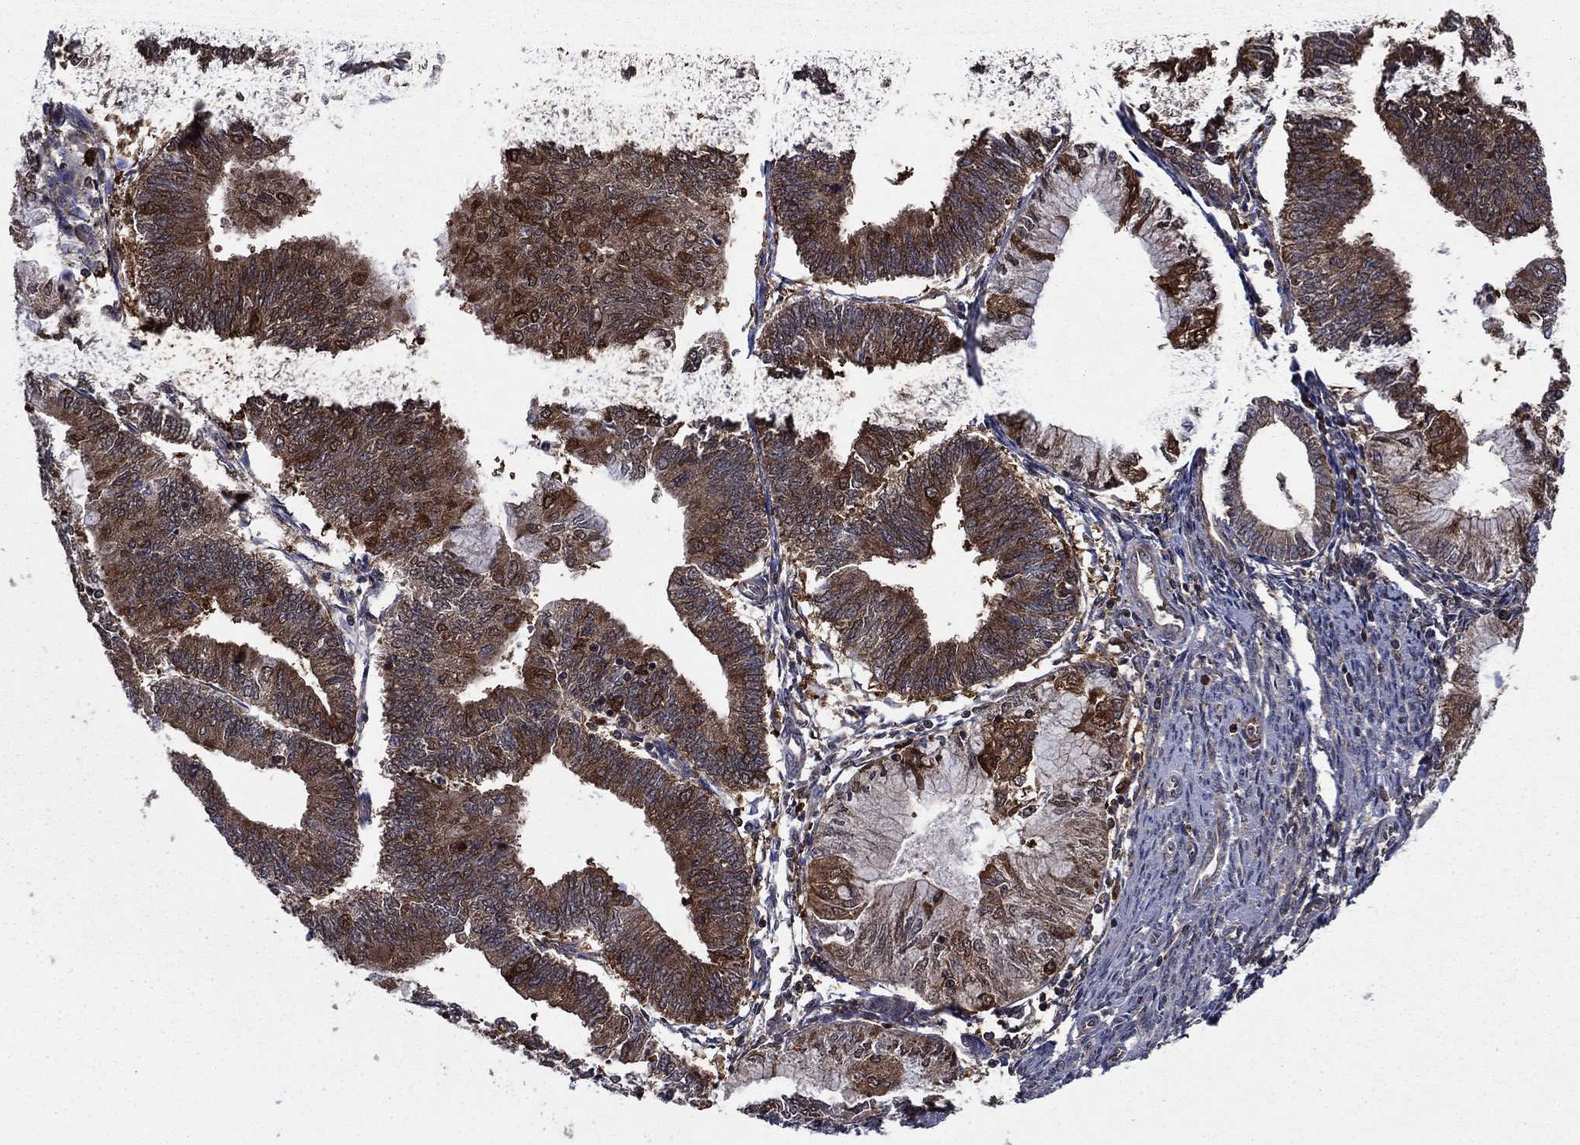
{"staining": {"intensity": "strong", "quantity": "25%-75%", "location": "cytoplasmic/membranous"}, "tissue": "endometrial cancer", "cell_type": "Tumor cells", "image_type": "cancer", "snomed": [{"axis": "morphology", "description": "Adenocarcinoma, NOS"}, {"axis": "topography", "description": "Endometrium"}], "caption": "Human endometrial cancer stained for a protein (brown) exhibits strong cytoplasmic/membranous positive positivity in approximately 25%-75% of tumor cells.", "gene": "CACYBP", "patient": {"sex": "female", "age": 59}}